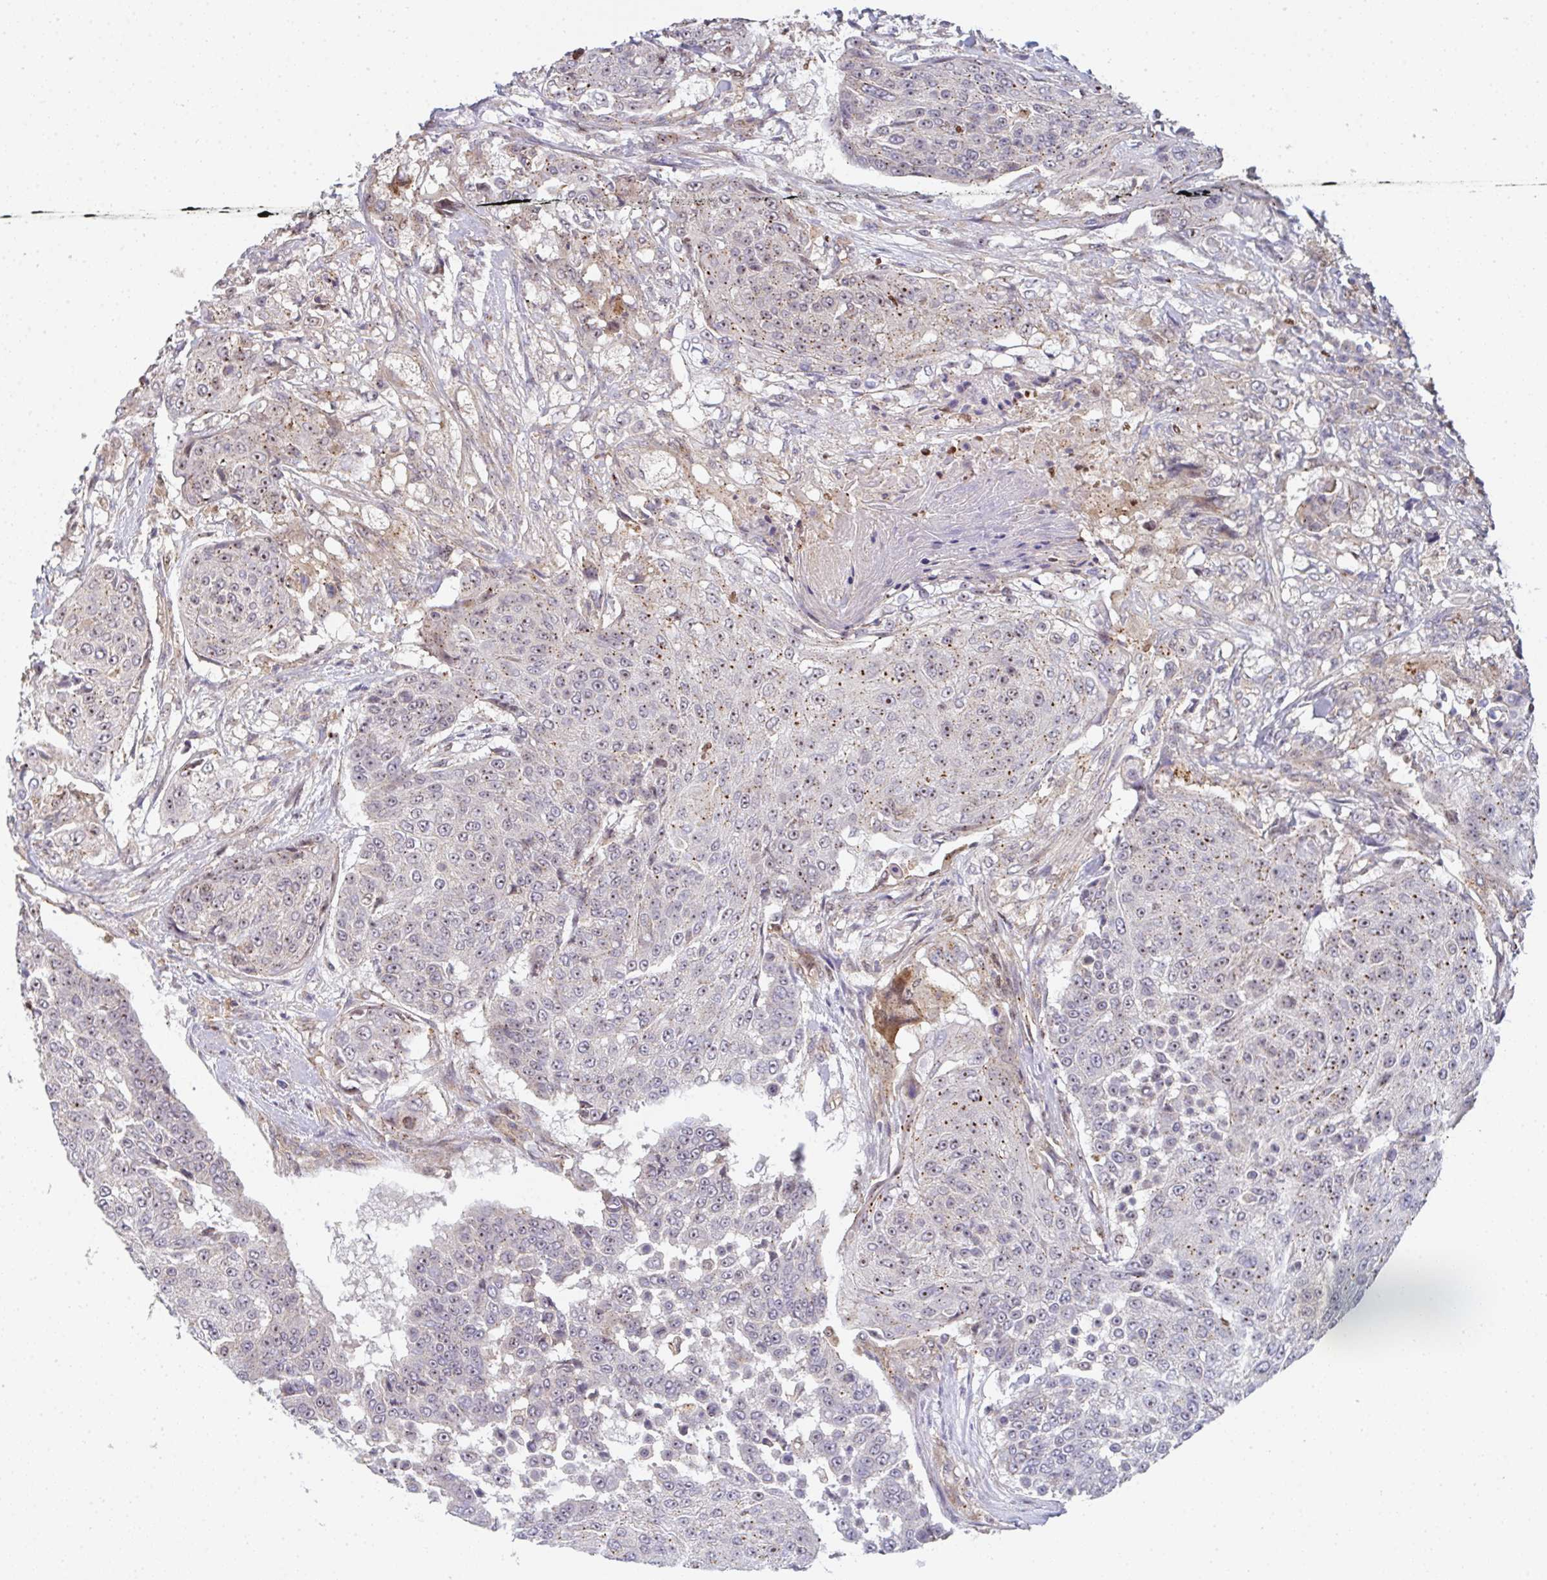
{"staining": {"intensity": "weak", "quantity": "25%-75%", "location": "cytoplasmic/membranous,nuclear"}, "tissue": "urothelial cancer", "cell_type": "Tumor cells", "image_type": "cancer", "snomed": [{"axis": "morphology", "description": "Urothelial carcinoma, High grade"}, {"axis": "topography", "description": "Urinary bladder"}], "caption": "Brown immunohistochemical staining in human urothelial carcinoma (high-grade) shows weak cytoplasmic/membranous and nuclear staining in about 25%-75% of tumor cells. The staining is performed using DAB (3,3'-diaminobenzidine) brown chromogen to label protein expression. The nuclei are counter-stained blue using hematoxylin.", "gene": "SIMC1", "patient": {"sex": "female", "age": 63}}